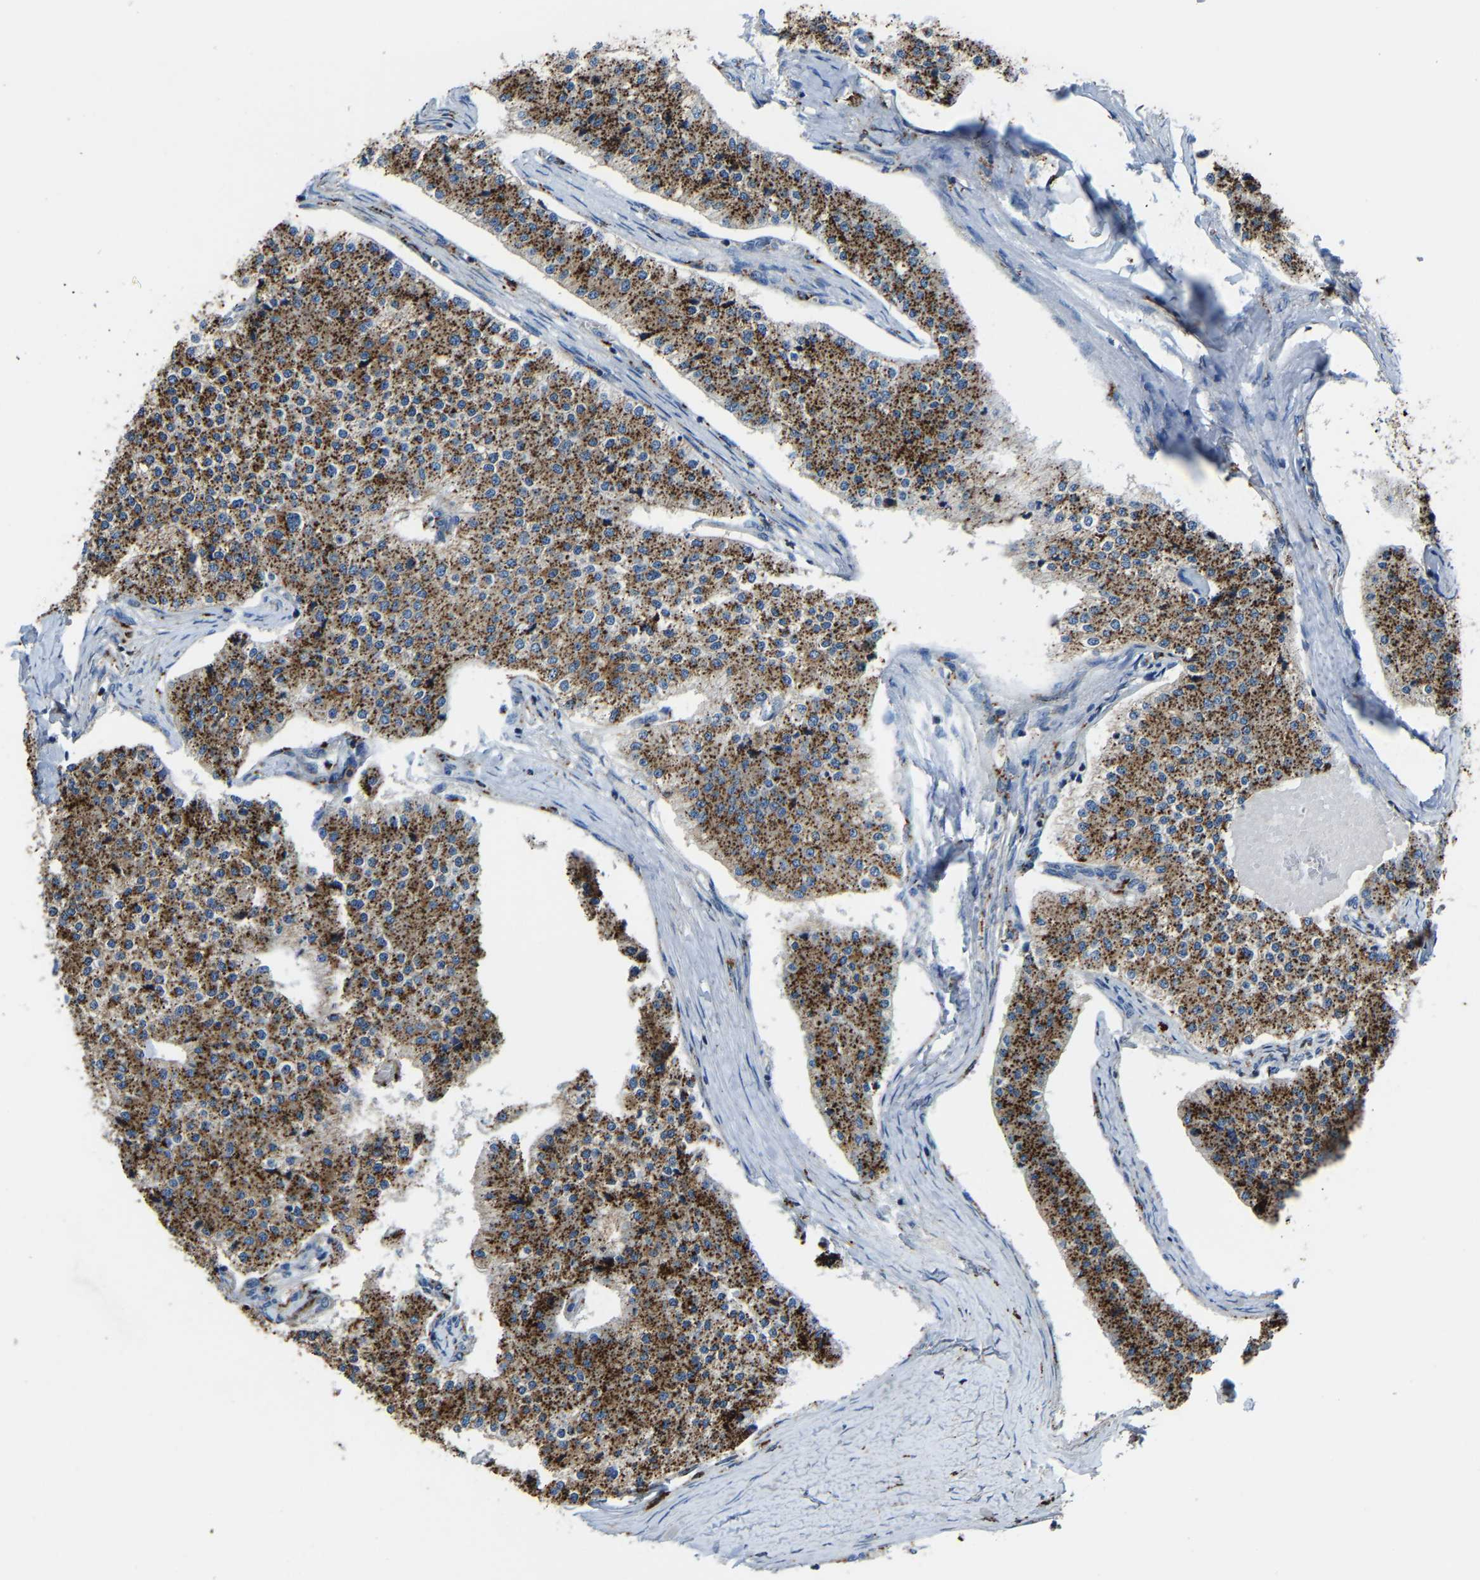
{"staining": {"intensity": "strong", "quantity": ">75%", "location": "cytoplasmic/membranous"}, "tissue": "carcinoid", "cell_type": "Tumor cells", "image_type": "cancer", "snomed": [{"axis": "morphology", "description": "Carcinoid, malignant, NOS"}, {"axis": "topography", "description": "Colon"}], "caption": "This is a histology image of immunohistochemistry (IHC) staining of carcinoid, which shows strong positivity in the cytoplasmic/membranous of tumor cells.", "gene": "DPP7", "patient": {"sex": "female", "age": 52}}